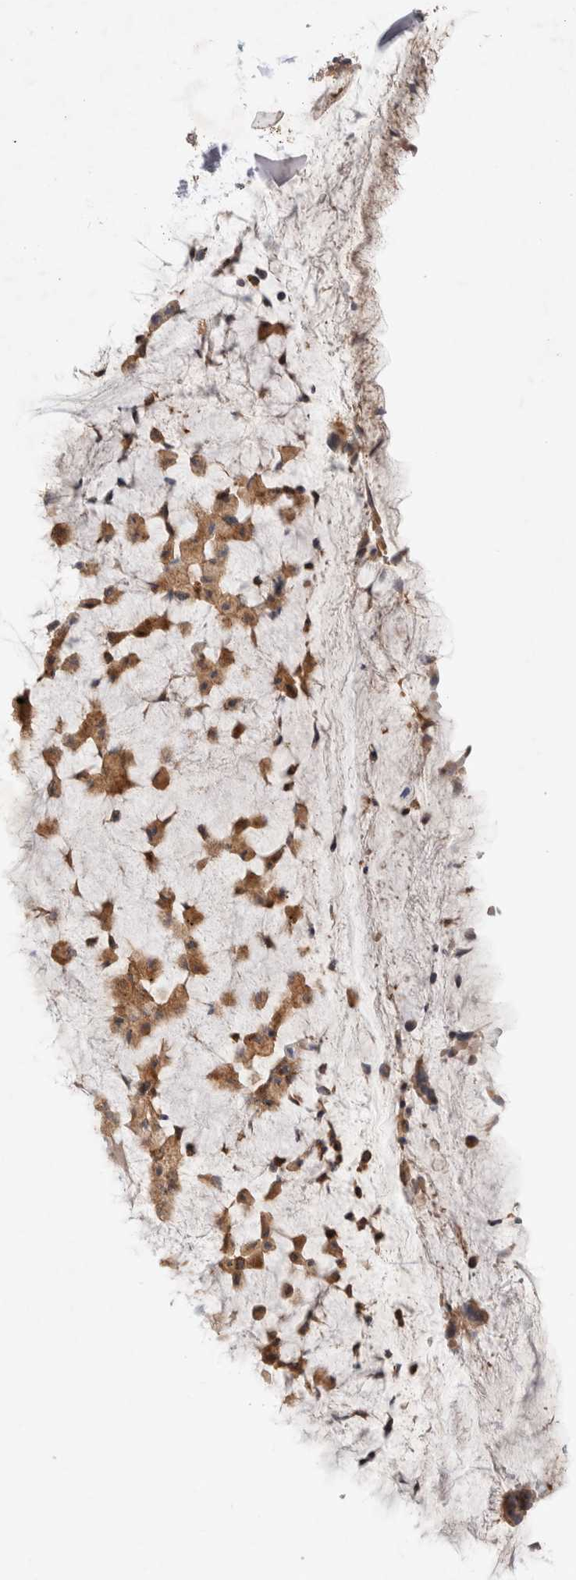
{"staining": {"intensity": "moderate", "quantity": ">75%", "location": "cytoplasmic/membranous"}, "tissue": "bronchus", "cell_type": "Respiratory epithelial cells", "image_type": "normal", "snomed": [{"axis": "morphology", "description": "Normal tissue, NOS"}, {"axis": "topography", "description": "Cartilage tissue"}], "caption": "IHC of benign bronchus displays medium levels of moderate cytoplasmic/membranous expression in about >75% of respiratory epithelial cells. (IHC, brightfield microscopy, high magnification).", "gene": "DEPTOR", "patient": {"sex": "female", "age": 63}}